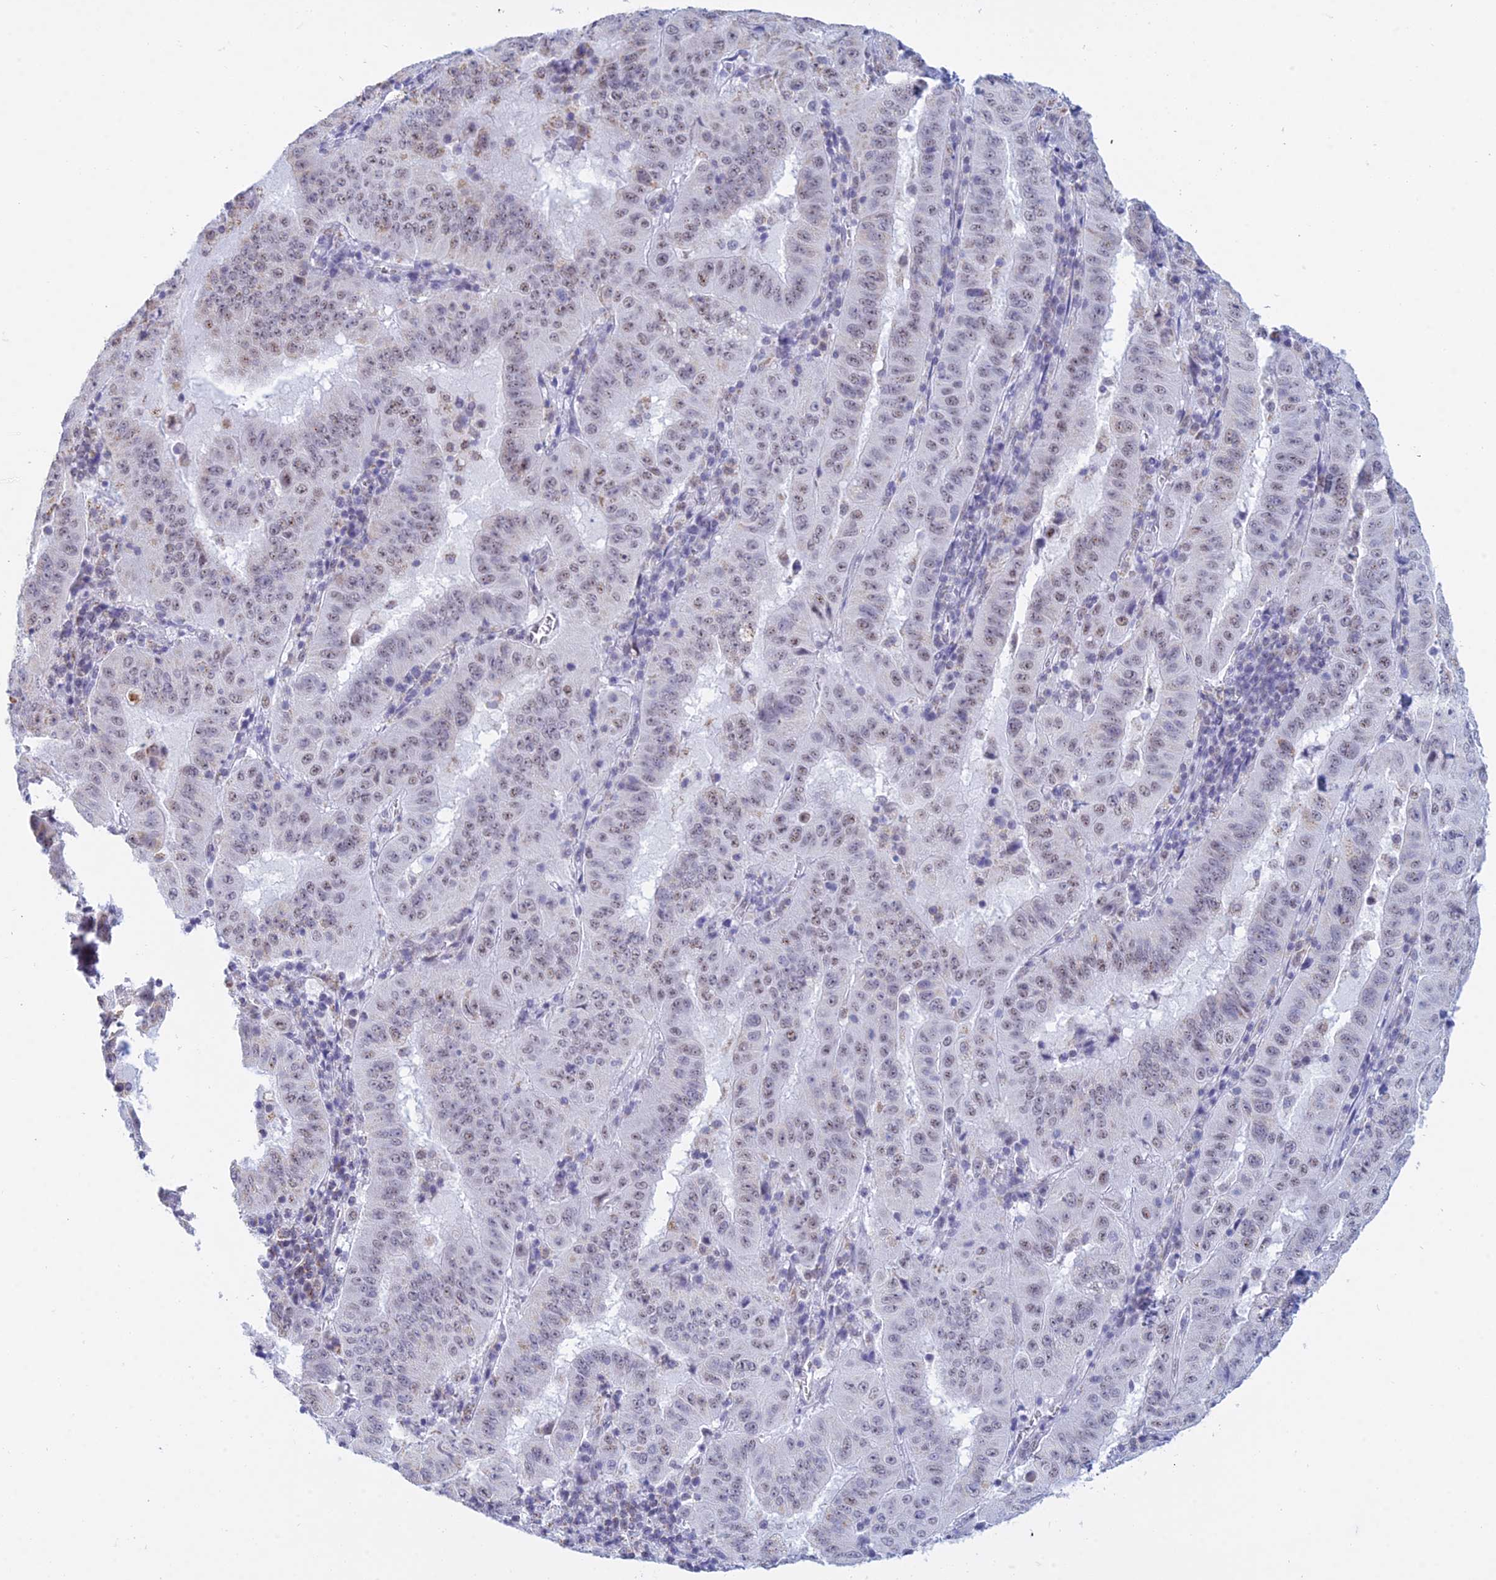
{"staining": {"intensity": "weak", "quantity": "25%-75%", "location": "nuclear"}, "tissue": "pancreatic cancer", "cell_type": "Tumor cells", "image_type": "cancer", "snomed": [{"axis": "morphology", "description": "Adenocarcinoma, NOS"}, {"axis": "topography", "description": "Pancreas"}], "caption": "Immunohistochemical staining of human adenocarcinoma (pancreatic) displays low levels of weak nuclear positivity in about 25%-75% of tumor cells. Nuclei are stained in blue.", "gene": "KLF14", "patient": {"sex": "male", "age": 63}}